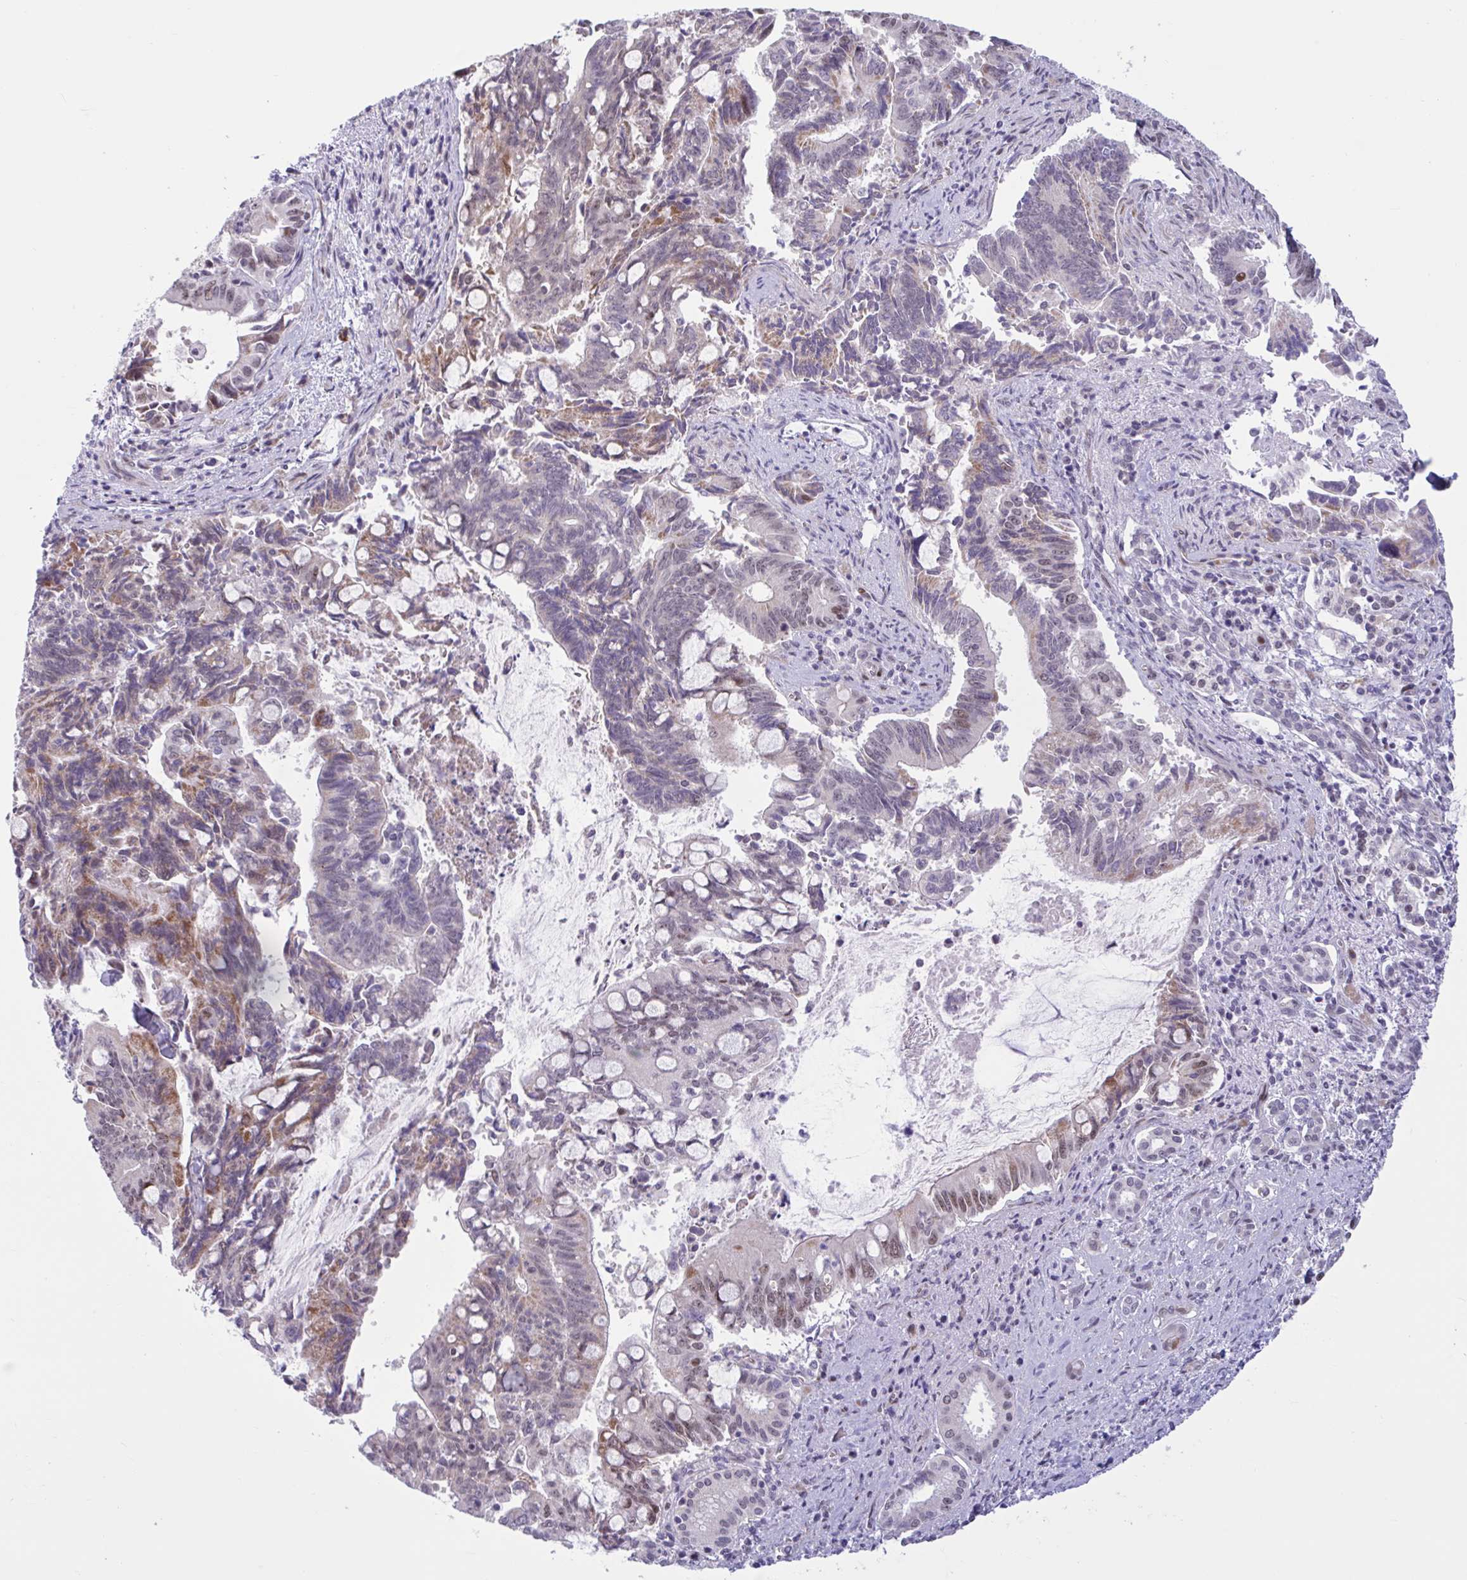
{"staining": {"intensity": "moderate", "quantity": "25%-75%", "location": "cytoplasmic/membranous,nuclear"}, "tissue": "pancreatic cancer", "cell_type": "Tumor cells", "image_type": "cancer", "snomed": [{"axis": "morphology", "description": "Adenocarcinoma, NOS"}, {"axis": "topography", "description": "Pancreas"}], "caption": "A high-resolution histopathology image shows immunohistochemistry staining of pancreatic adenocarcinoma, which reveals moderate cytoplasmic/membranous and nuclear expression in approximately 25%-75% of tumor cells. Nuclei are stained in blue.", "gene": "RBL1", "patient": {"sex": "male", "age": 68}}